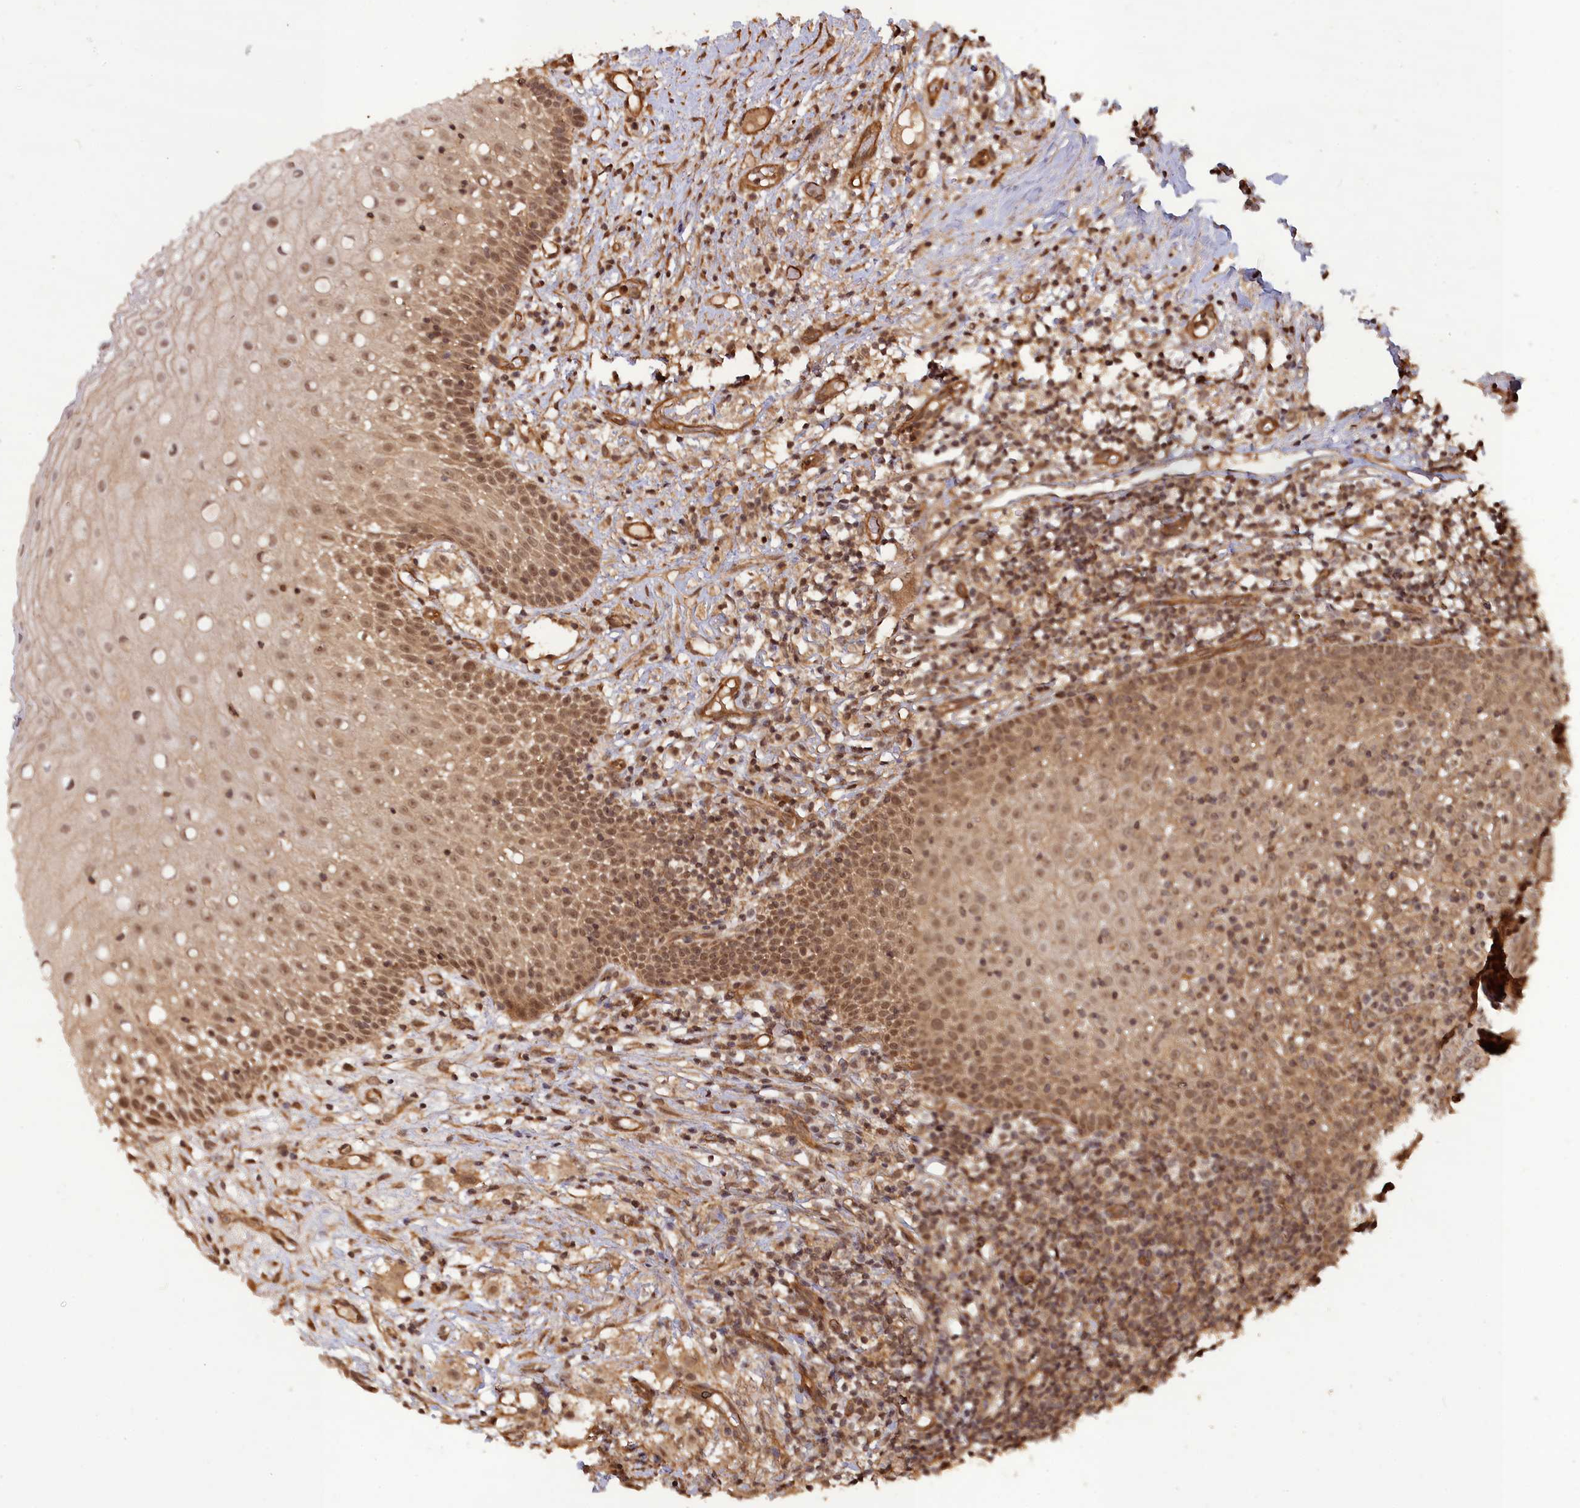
{"staining": {"intensity": "moderate", "quantity": "25%-75%", "location": "cytoplasmic/membranous,nuclear"}, "tissue": "oral mucosa", "cell_type": "Squamous epithelial cells", "image_type": "normal", "snomed": [{"axis": "morphology", "description": "Normal tissue, NOS"}, {"axis": "topography", "description": "Oral tissue"}], "caption": "The histopathology image shows staining of normal oral mucosa, revealing moderate cytoplasmic/membranous,nuclear protein staining (brown color) within squamous epithelial cells. (DAB IHC with brightfield microscopy, high magnification).", "gene": "CCDC174", "patient": {"sex": "female", "age": 69}}